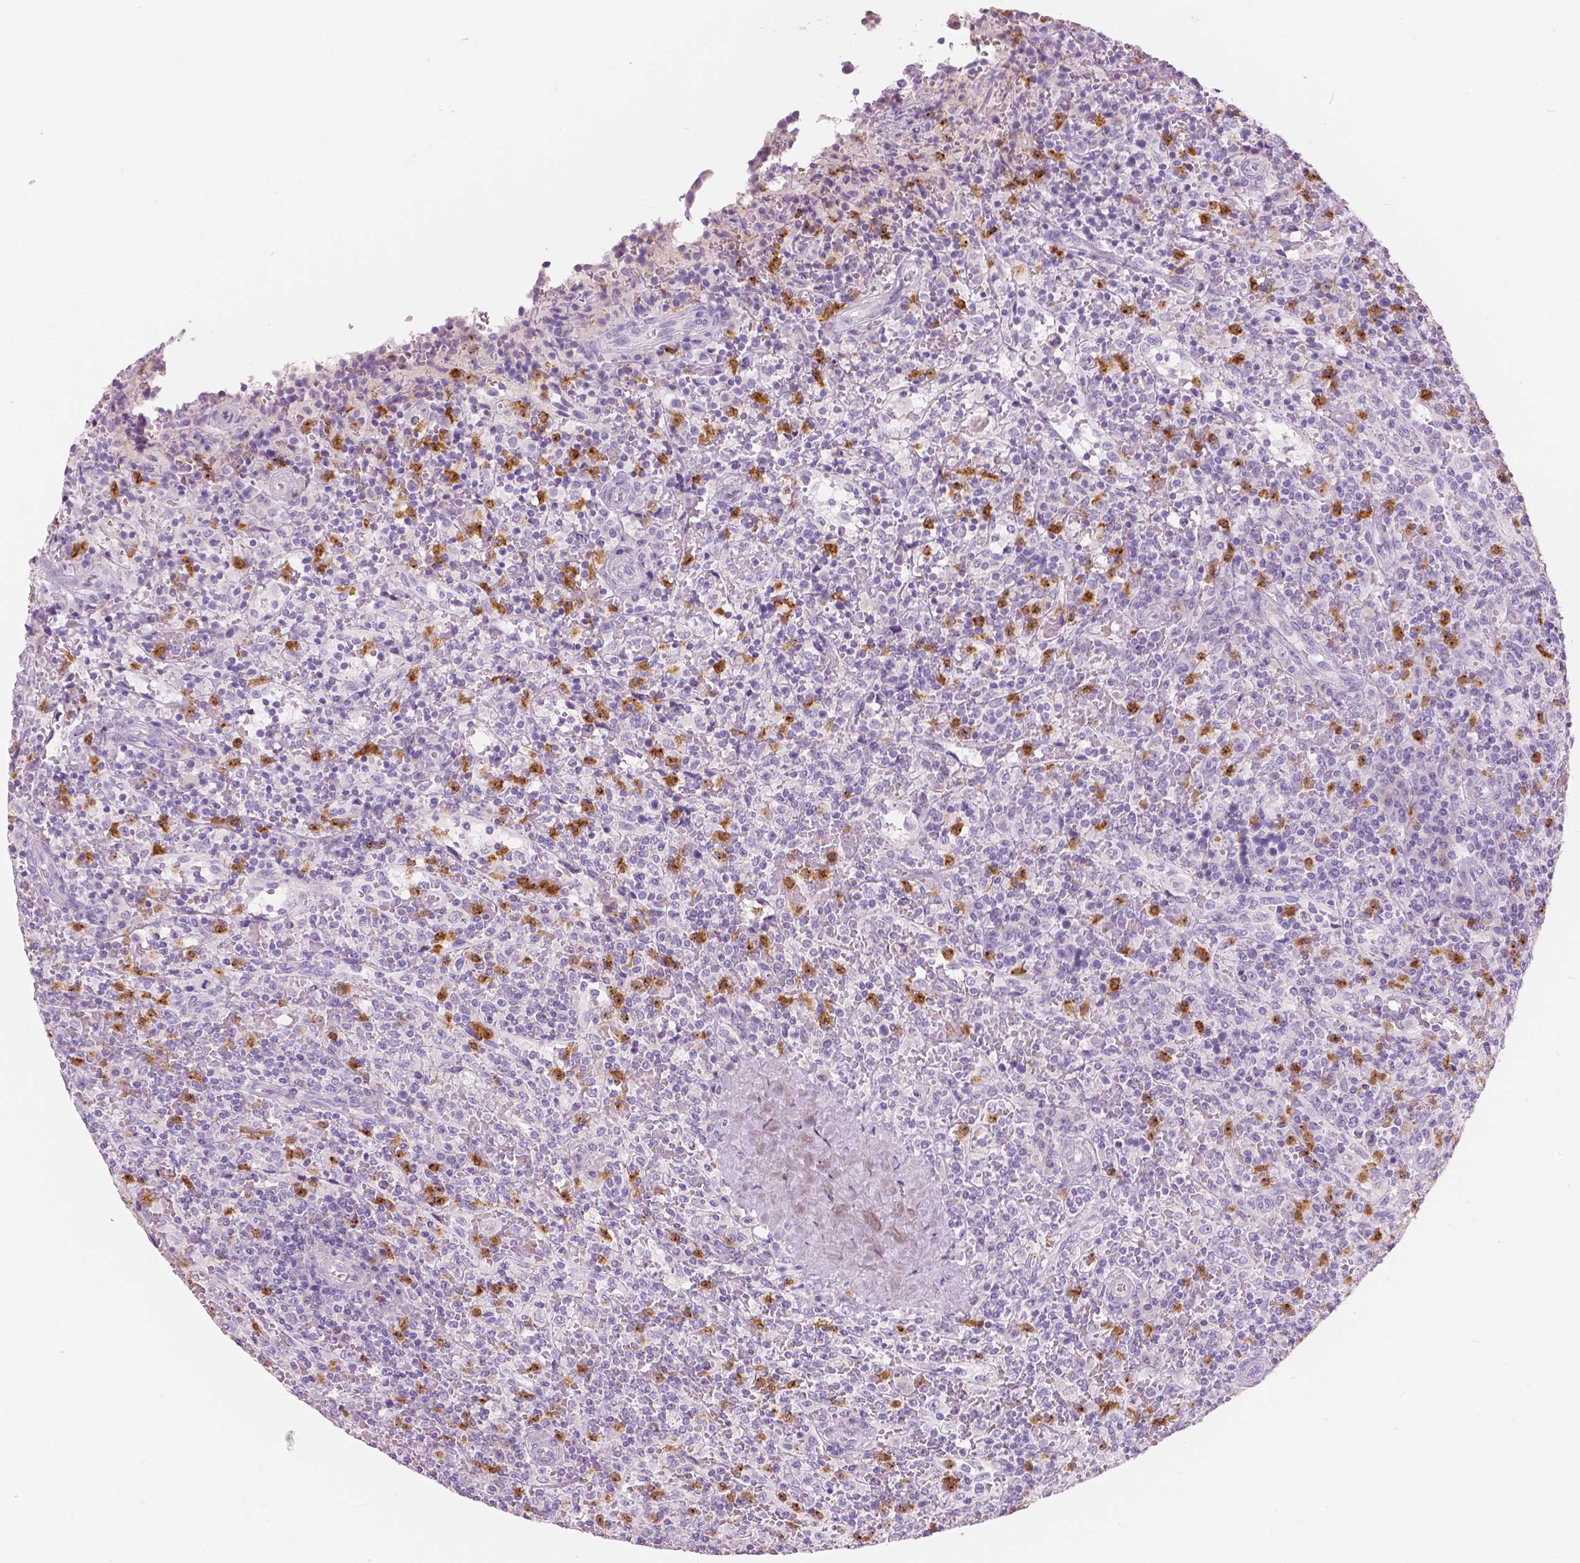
{"staining": {"intensity": "negative", "quantity": "none", "location": "none"}, "tissue": "lymphoma", "cell_type": "Tumor cells", "image_type": "cancer", "snomed": [{"axis": "morphology", "description": "Malignant lymphoma, non-Hodgkin's type, Low grade"}, {"axis": "topography", "description": "Spleen"}], "caption": "Immunohistochemistry histopathology image of neoplastic tissue: human low-grade malignant lymphoma, non-Hodgkin's type stained with DAB reveals no significant protein expression in tumor cells. (DAB IHC visualized using brightfield microscopy, high magnification).", "gene": "CXCR2", "patient": {"sex": "male", "age": 62}}